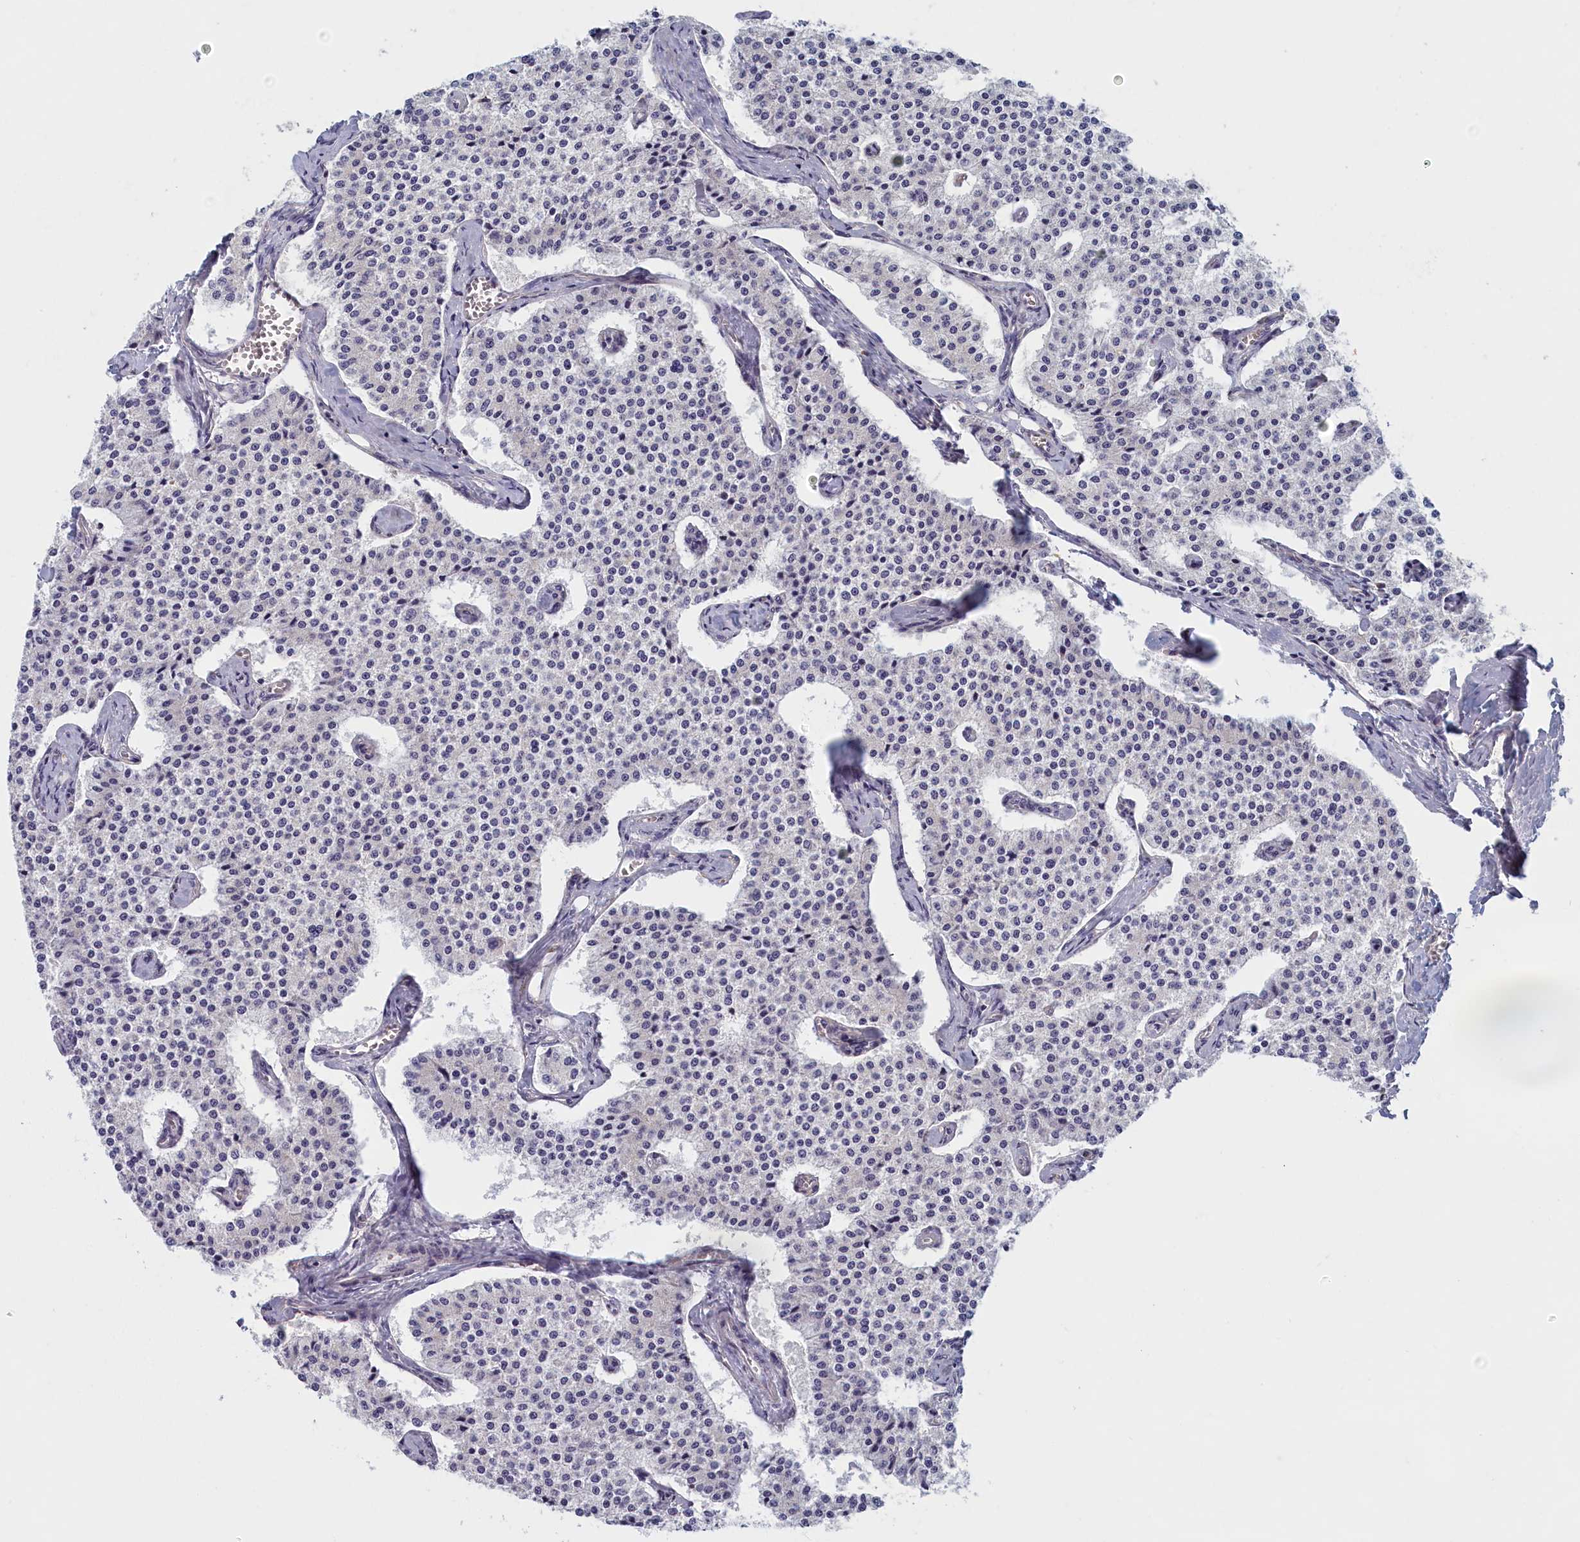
{"staining": {"intensity": "negative", "quantity": "none", "location": "none"}, "tissue": "carcinoid", "cell_type": "Tumor cells", "image_type": "cancer", "snomed": [{"axis": "morphology", "description": "Carcinoid, malignant, NOS"}, {"axis": "topography", "description": "Colon"}], "caption": "Immunohistochemistry (IHC) histopathology image of malignant carcinoid stained for a protein (brown), which reveals no expression in tumor cells.", "gene": "NOL10", "patient": {"sex": "female", "age": 52}}